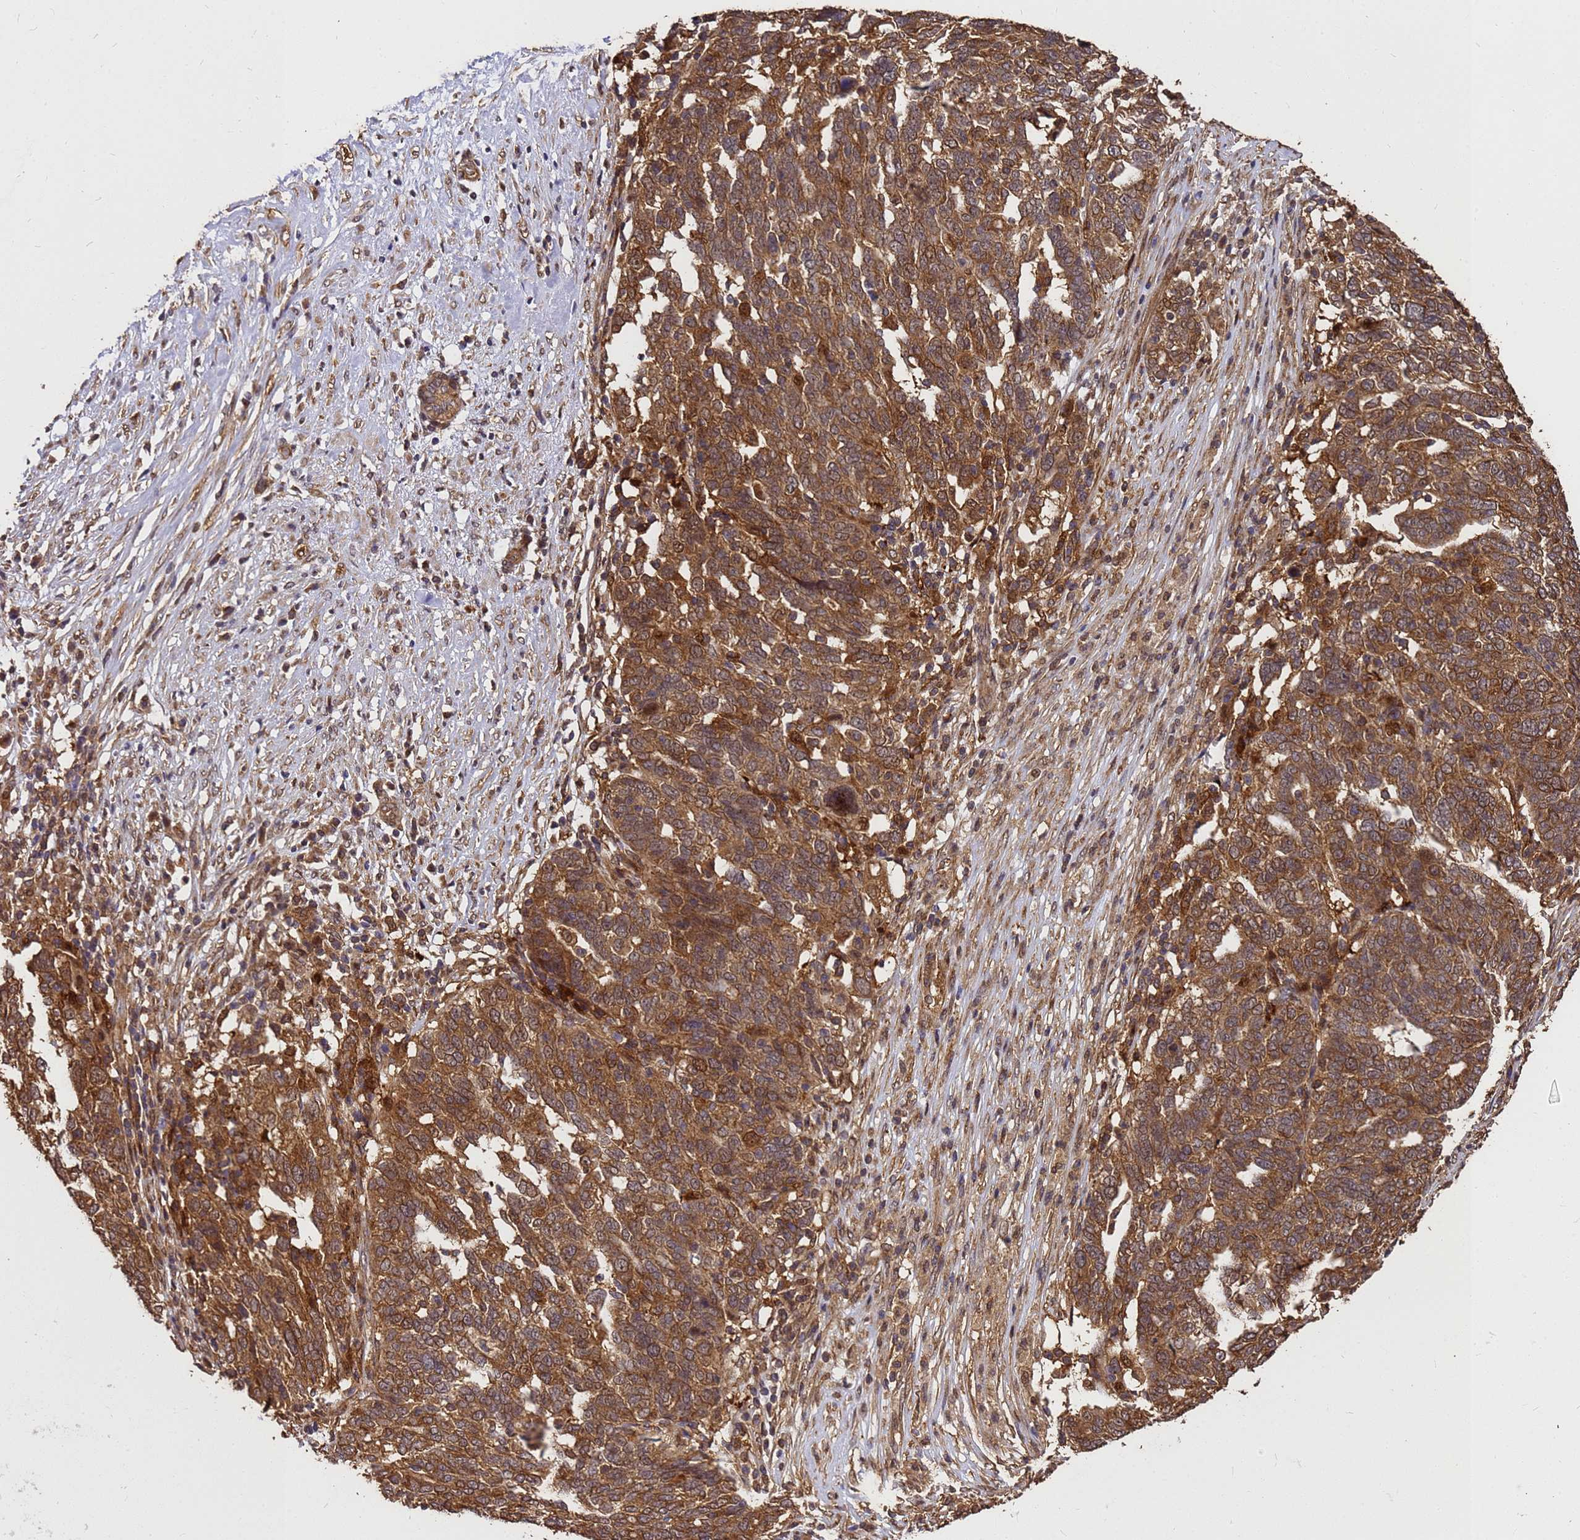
{"staining": {"intensity": "moderate", "quantity": ">75%", "location": "cytoplasmic/membranous"}, "tissue": "ovarian cancer", "cell_type": "Tumor cells", "image_type": "cancer", "snomed": [{"axis": "morphology", "description": "Cystadenocarcinoma, serous, NOS"}, {"axis": "topography", "description": "Ovary"}], "caption": "Immunohistochemistry (IHC) histopathology image of neoplastic tissue: human ovarian cancer (serous cystadenocarcinoma) stained using IHC reveals medium levels of moderate protein expression localized specifically in the cytoplasmic/membranous of tumor cells, appearing as a cytoplasmic/membranous brown color.", "gene": "ZNF618", "patient": {"sex": "female", "age": 59}}